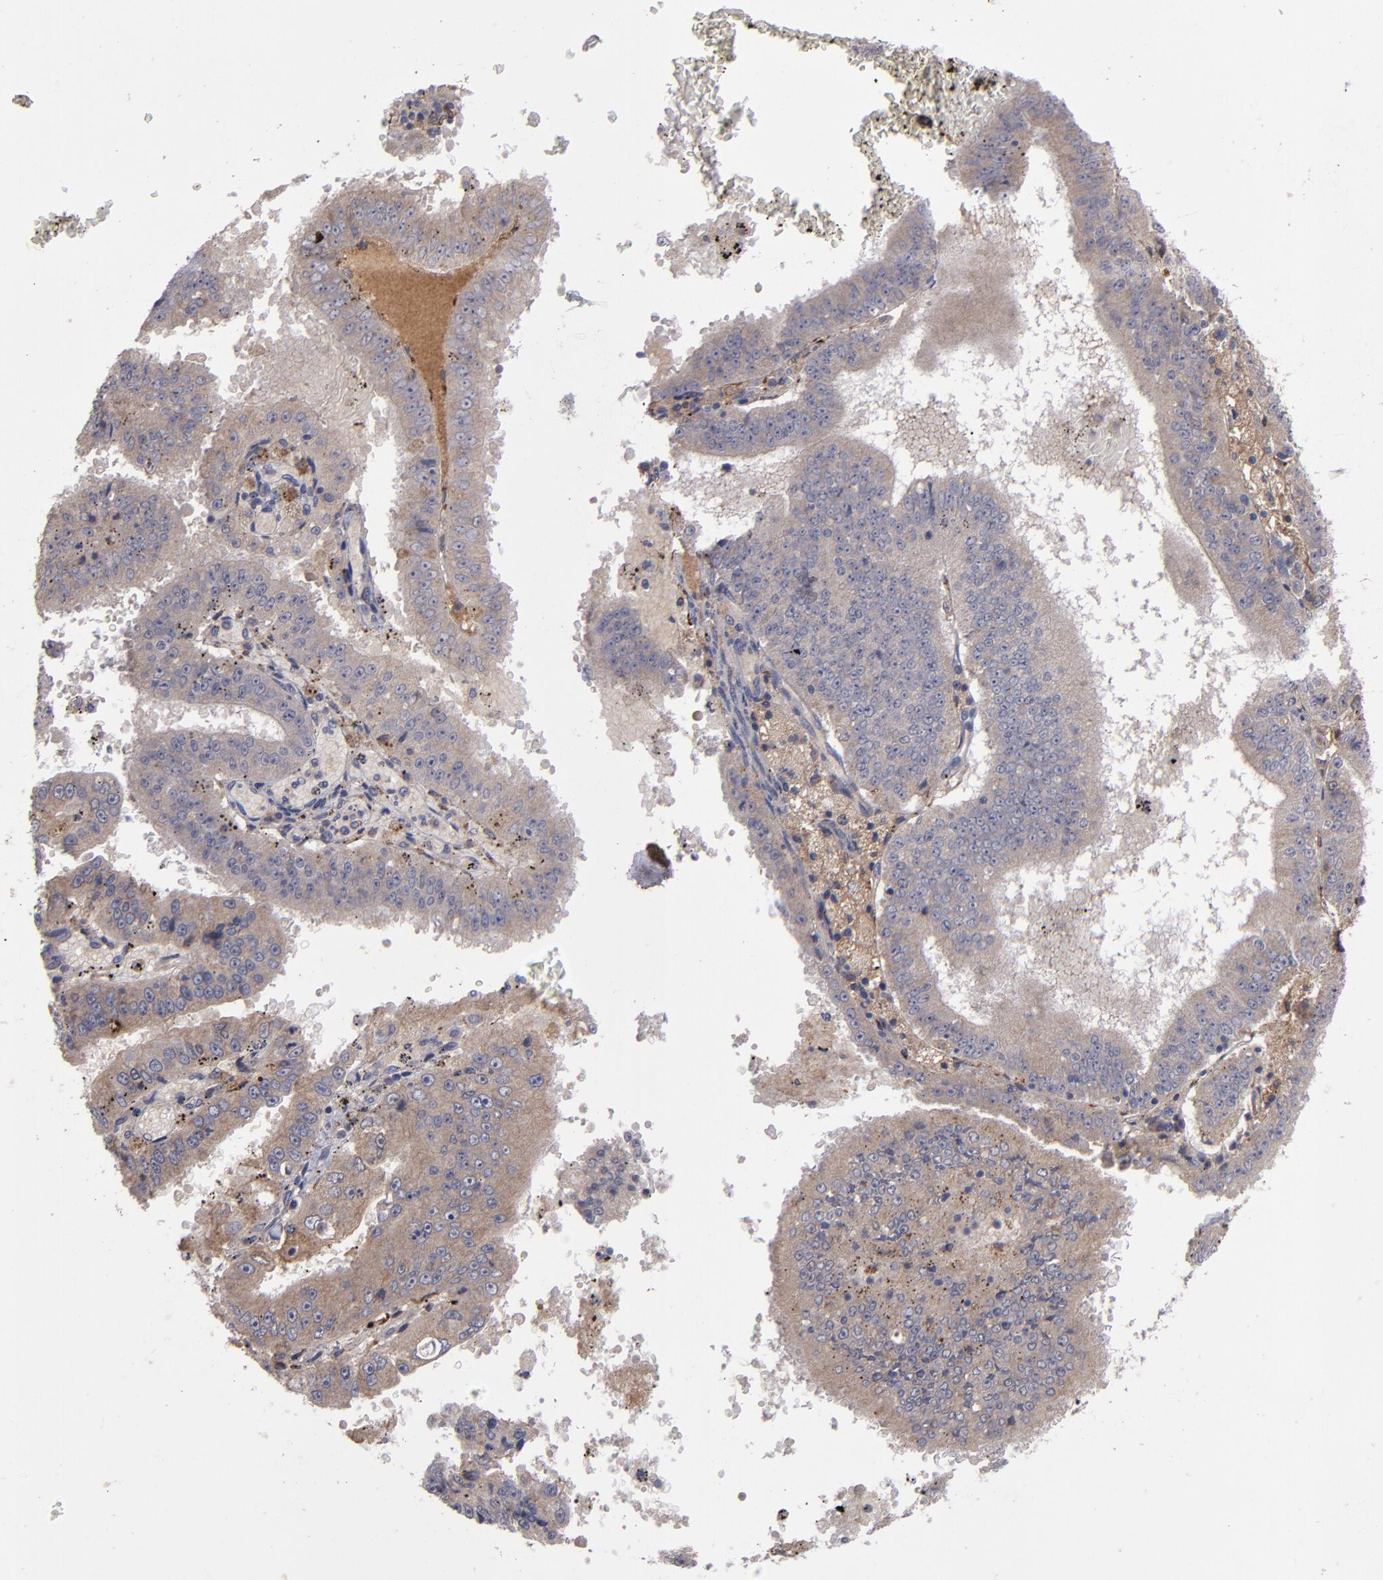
{"staining": {"intensity": "weak", "quantity": ">75%", "location": "cytoplasmic/membranous"}, "tissue": "endometrial cancer", "cell_type": "Tumor cells", "image_type": "cancer", "snomed": [{"axis": "morphology", "description": "Adenocarcinoma, NOS"}, {"axis": "topography", "description": "Endometrium"}], "caption": "Tumor cells exhibit low levels of weak cytoplasmic/membranous positivity in approximately >75% of cells in adenocarcinoma (endometrial).", "gene": "MMP11", "patient": {"sex": "female", "age": 66}}